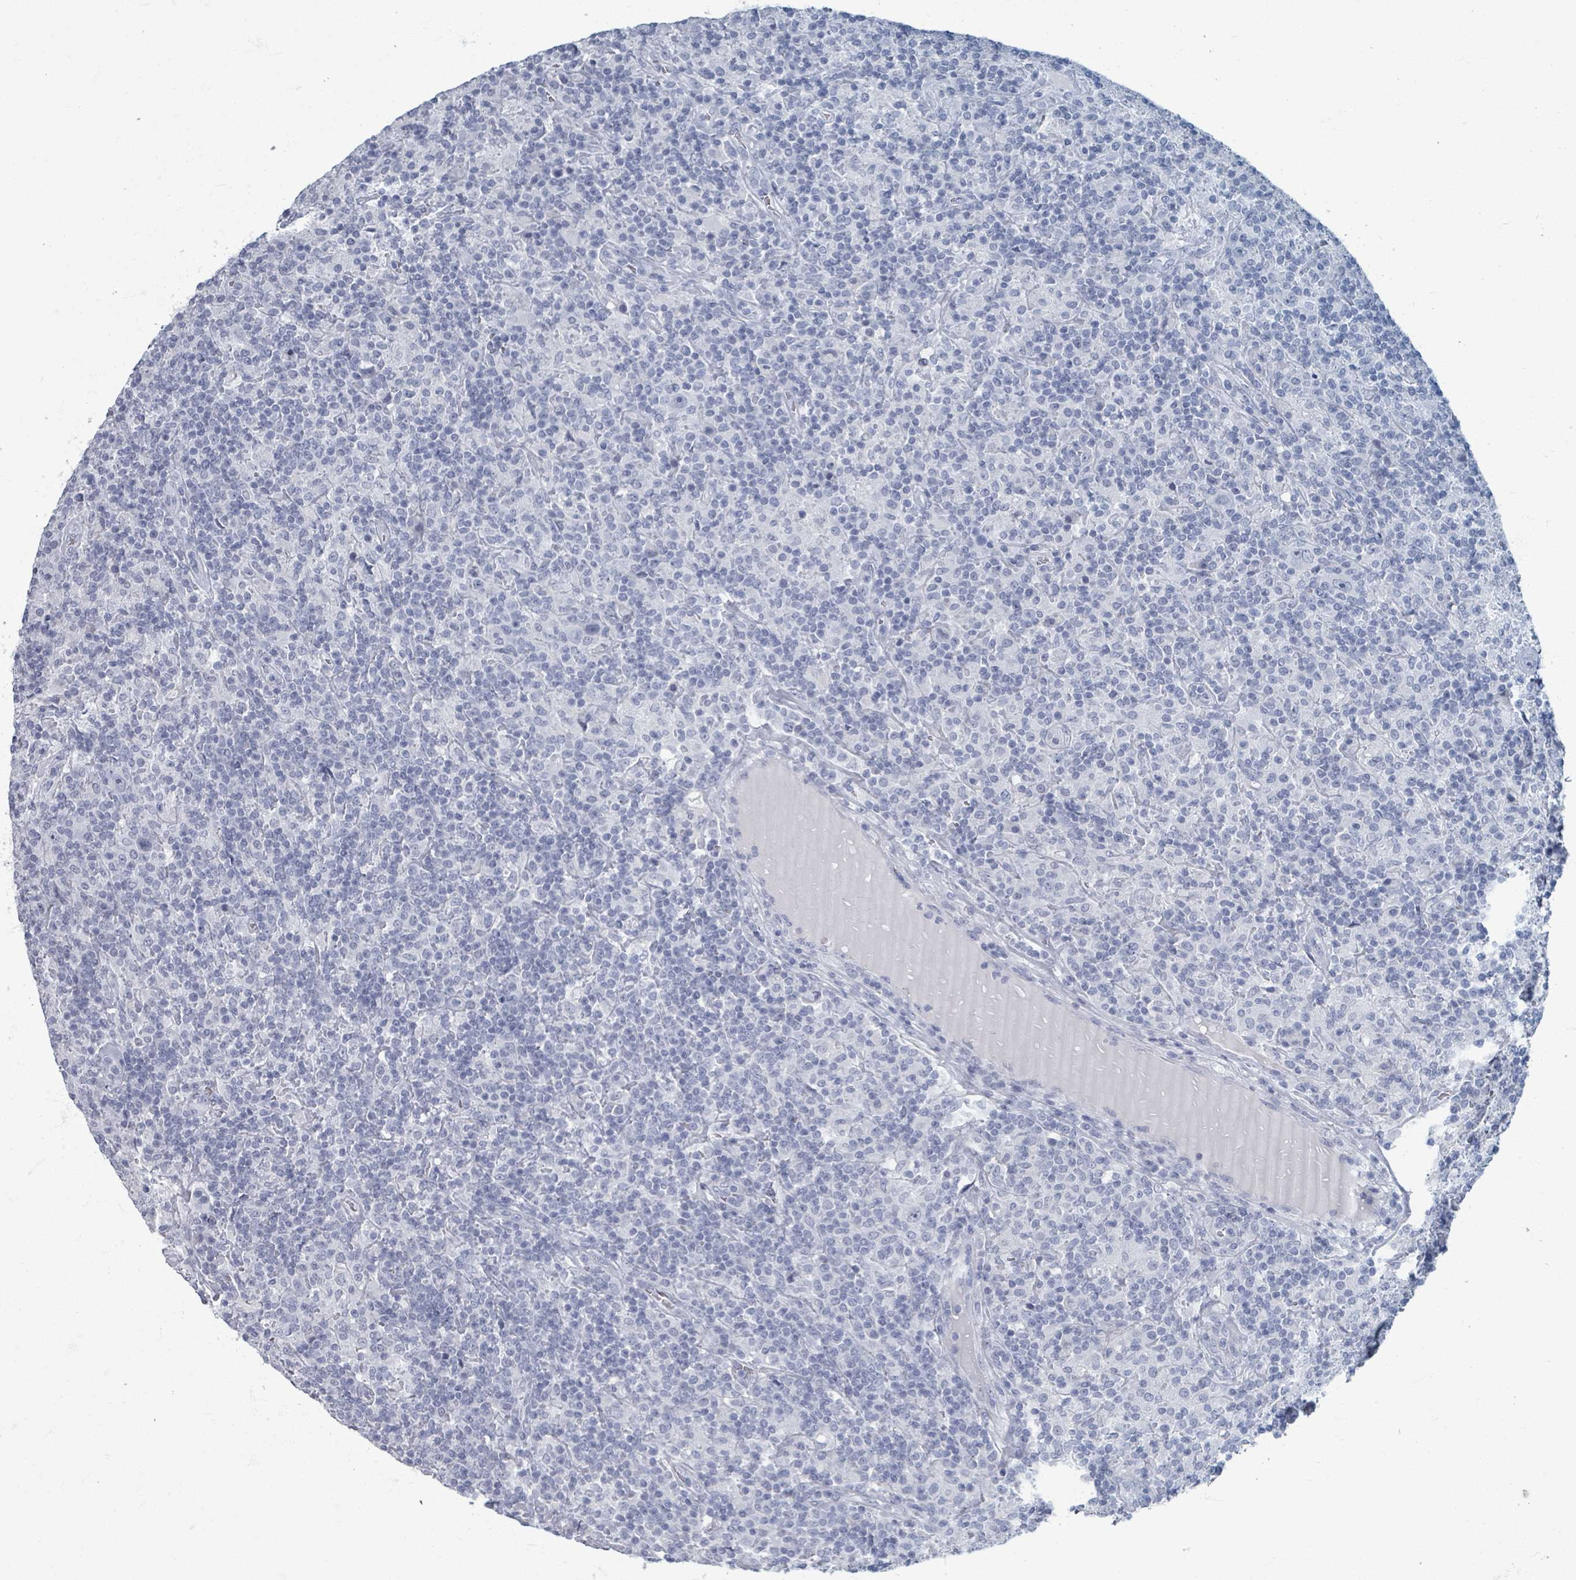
{"staining": {"intensity": "negative", "quantity": "none", "location": "none"}, "tissue": "lymphoma", "cell_type": "Tumor cells", "image_type": "cancer", "snomed": [{"axis": "morphology", "description": "Hodgkin's disease, NOS"}, {"axis": "topography", "description": "Lymph node"}], "caption": "Immunohistochemistry of lymphoma displays no expression in tumor cells.", "gene": "TAS2R1", "patient": {"sex": "male", "age": 70}}